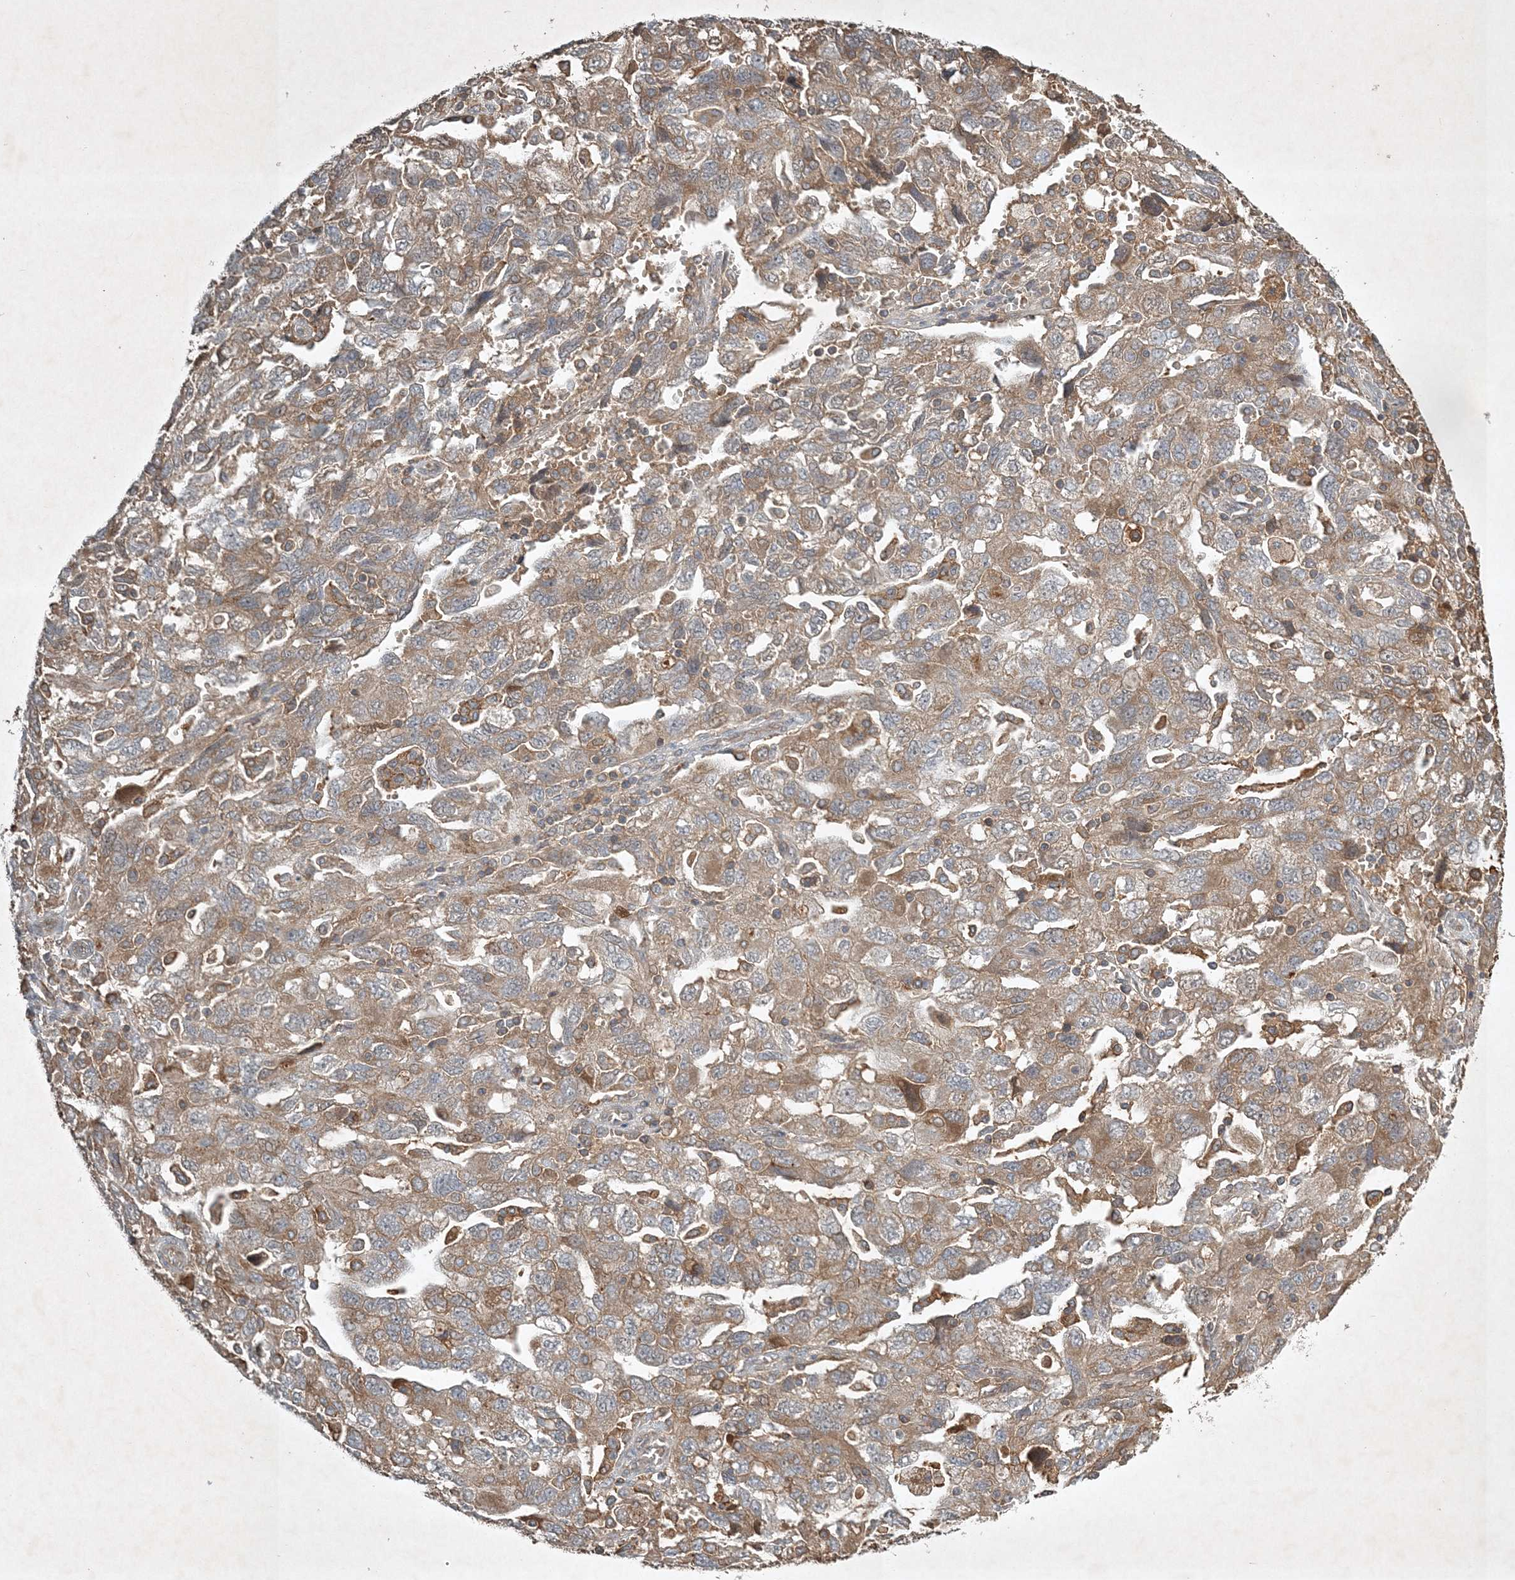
{"staining": {"intensity": "weak", "quantity": "25%-75%", "location": "cytoplasmic/membranous"}, "tissue": "ovarian cancer", "cell_type": "Tumor cells", "image_type": "cancer", "snomed": [{"axis": "morphology", "description": "Carcinoma, NOS"}, {"axis": "morphology", "description": "Cystadenocarcinoma, serous, NOS"}, {"axis": "topography", "description": "Ovary"}], "caption": "DAB (3,3'-diaminobenzidine) immunohistochemical staining of ovarian cancer (carcinoma) shows weak cytoplasmic/membranous protein expression in about 25%-75% of tumor cells.", "gene": "TNFAIP6", "patient": {"sex": "female", "age": 69}}